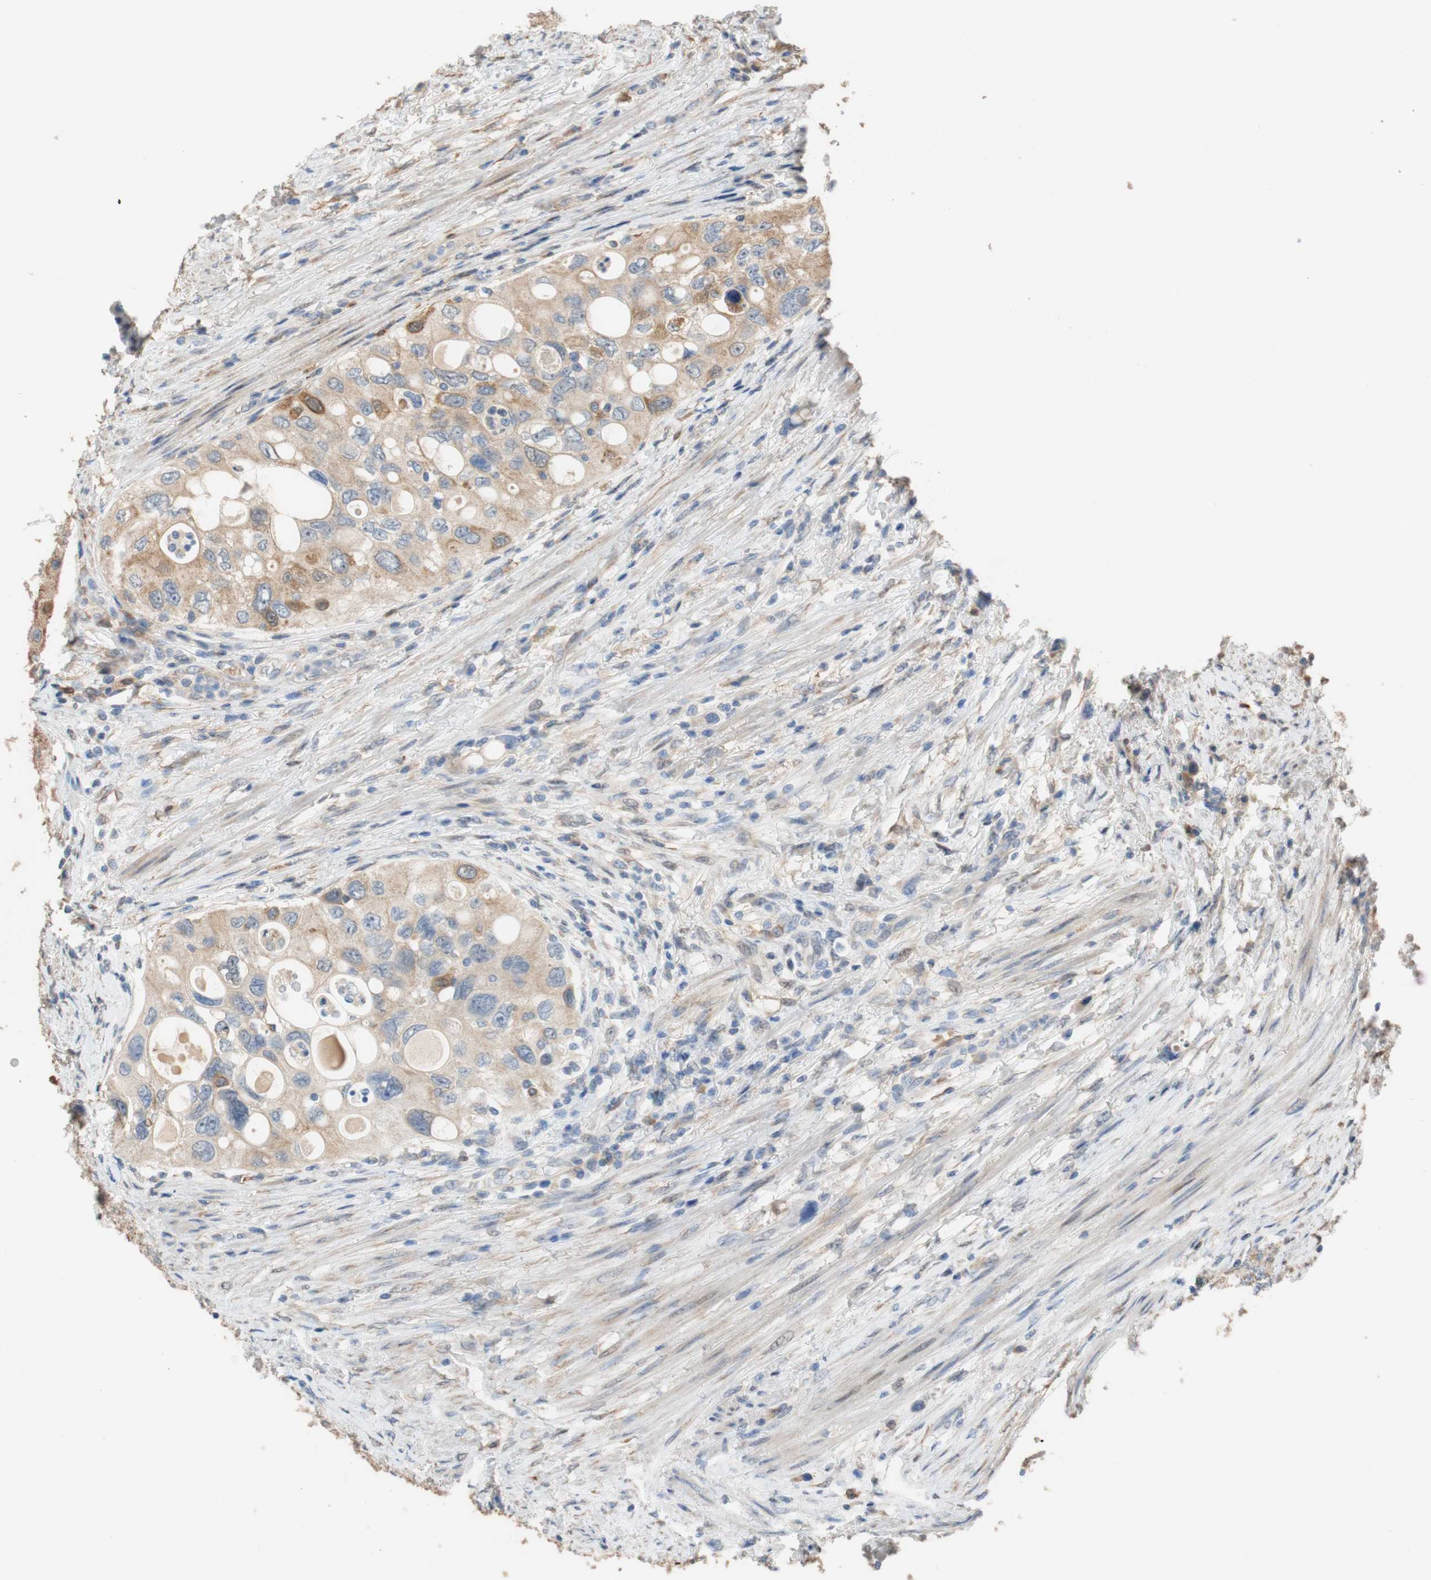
{"staining": {"intensity": "moderate", "quantity": ">75%", "location": "cytoplasmic/membranous"}, "tissue": "urothelial cancer", "cell_type": "Tumor cells", "image_type": "cancer", "snomed": [{"axis": "morphology", "description": "Urothelial carcinoma, High grade"}, {"axis": "topography", "description": "Urinary bladder"}], "caption": "An immunohistochemistry (IHC) image of tumor tissue is shown. Protein staining in brown shows moderate cytoplasmic/membranous positivity in high-grade urothelial carcinoma within tumor cells. Using DAB (brown) and hematoxylin (blue) stains, captured at high magnification using brightfield microscopy.", "gene": "ALDH1A2", "patient": {"sex": "female", "age": 56}}